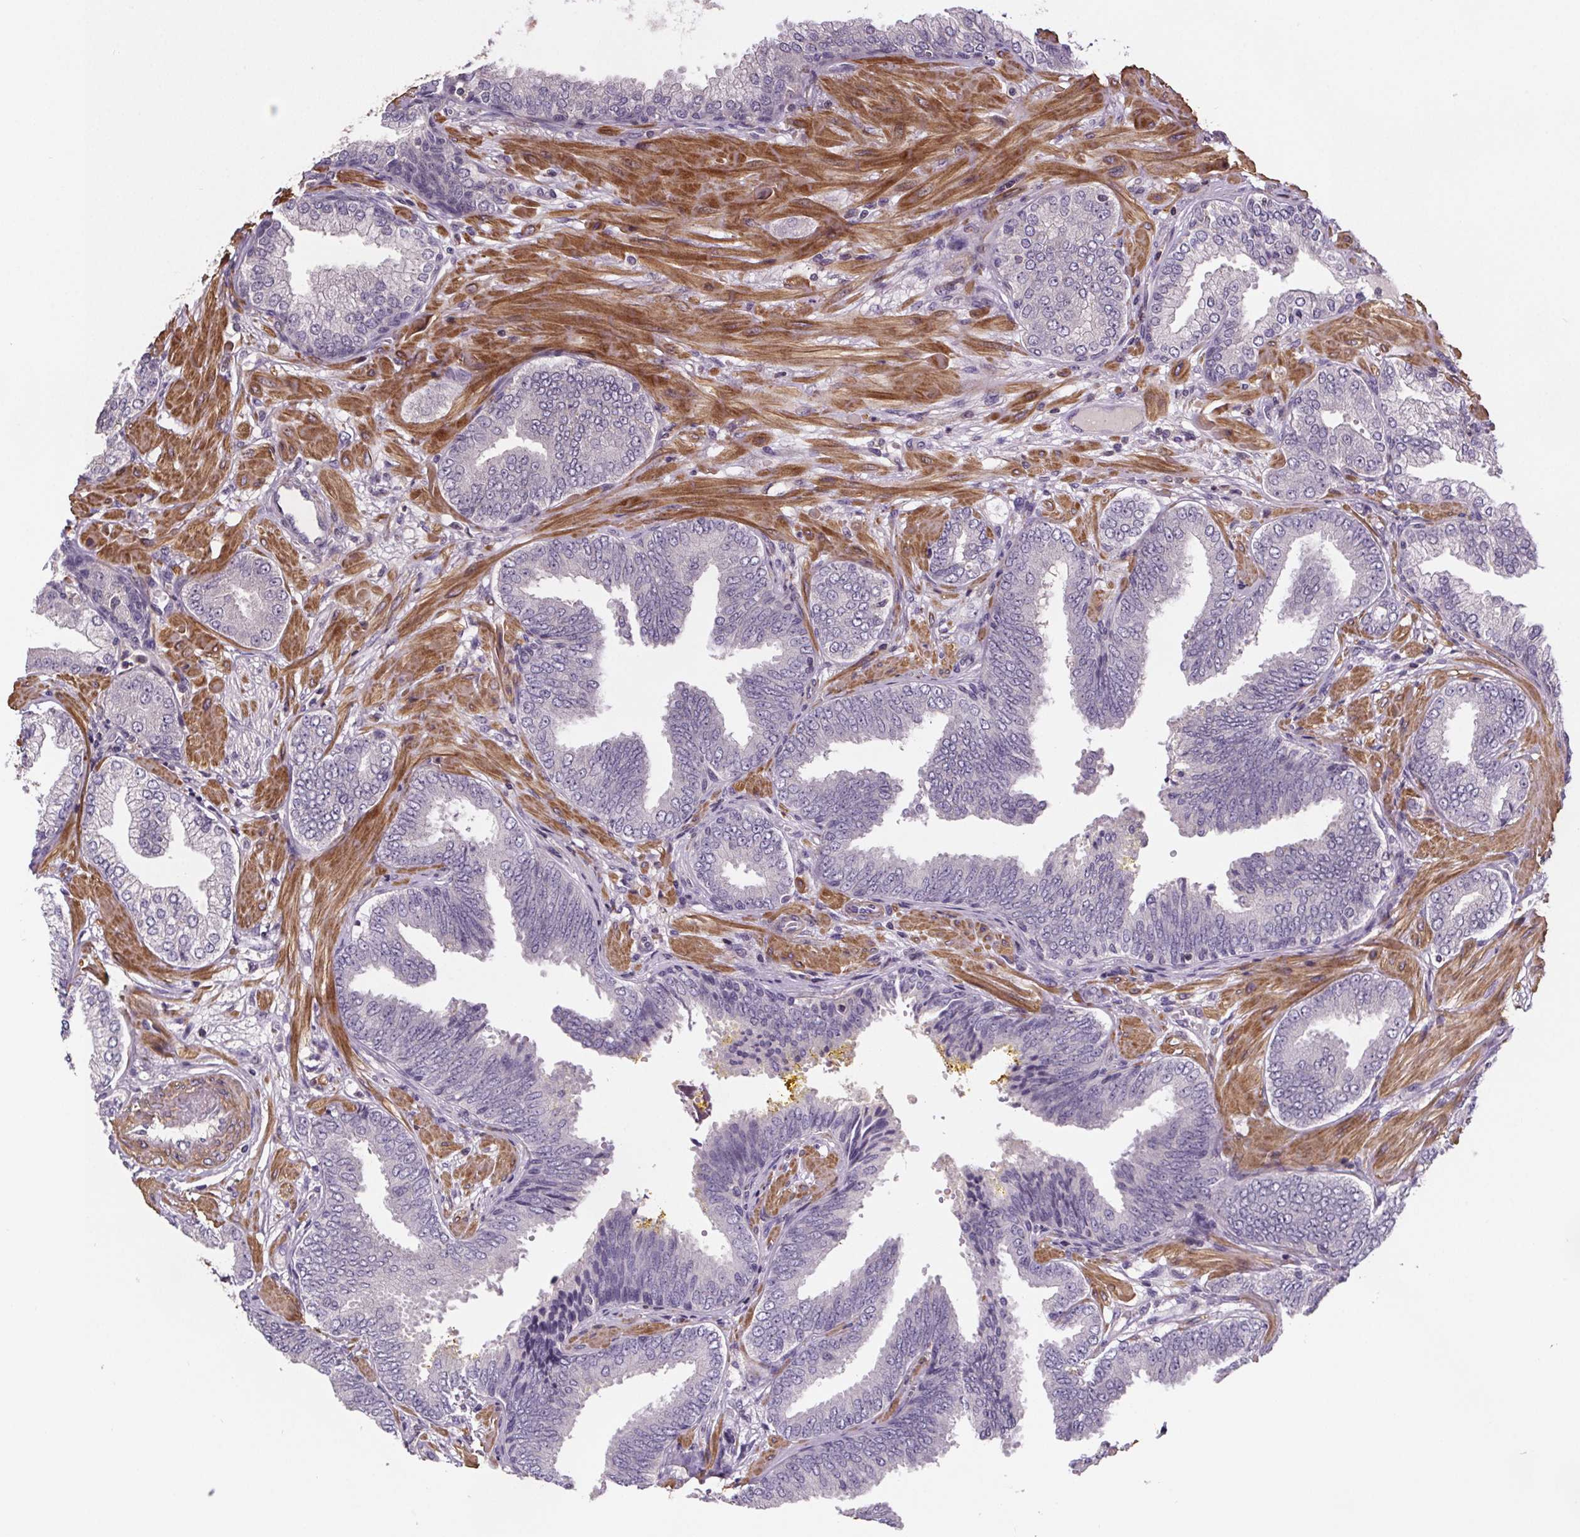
{"staining": {"intensity": "negative", "quantity": "none", "location": "none"}, "tissue": "prostate cancer", "cell_type": "Tumor cells", "image_type": "cancer", "snomed": [{"axis": "morphology", "description": "Adenocarcinoma, Low grade"}, {"axis": "topography", "description": "Prostate"}], "caption": "DAB (3,3'-diaminobenzidine) immunohistochemical staining of prostate cancer displays no significant expression in tumor cells.", "gene": "CLN3", "patient": {"sex": "male", "age": 55}}